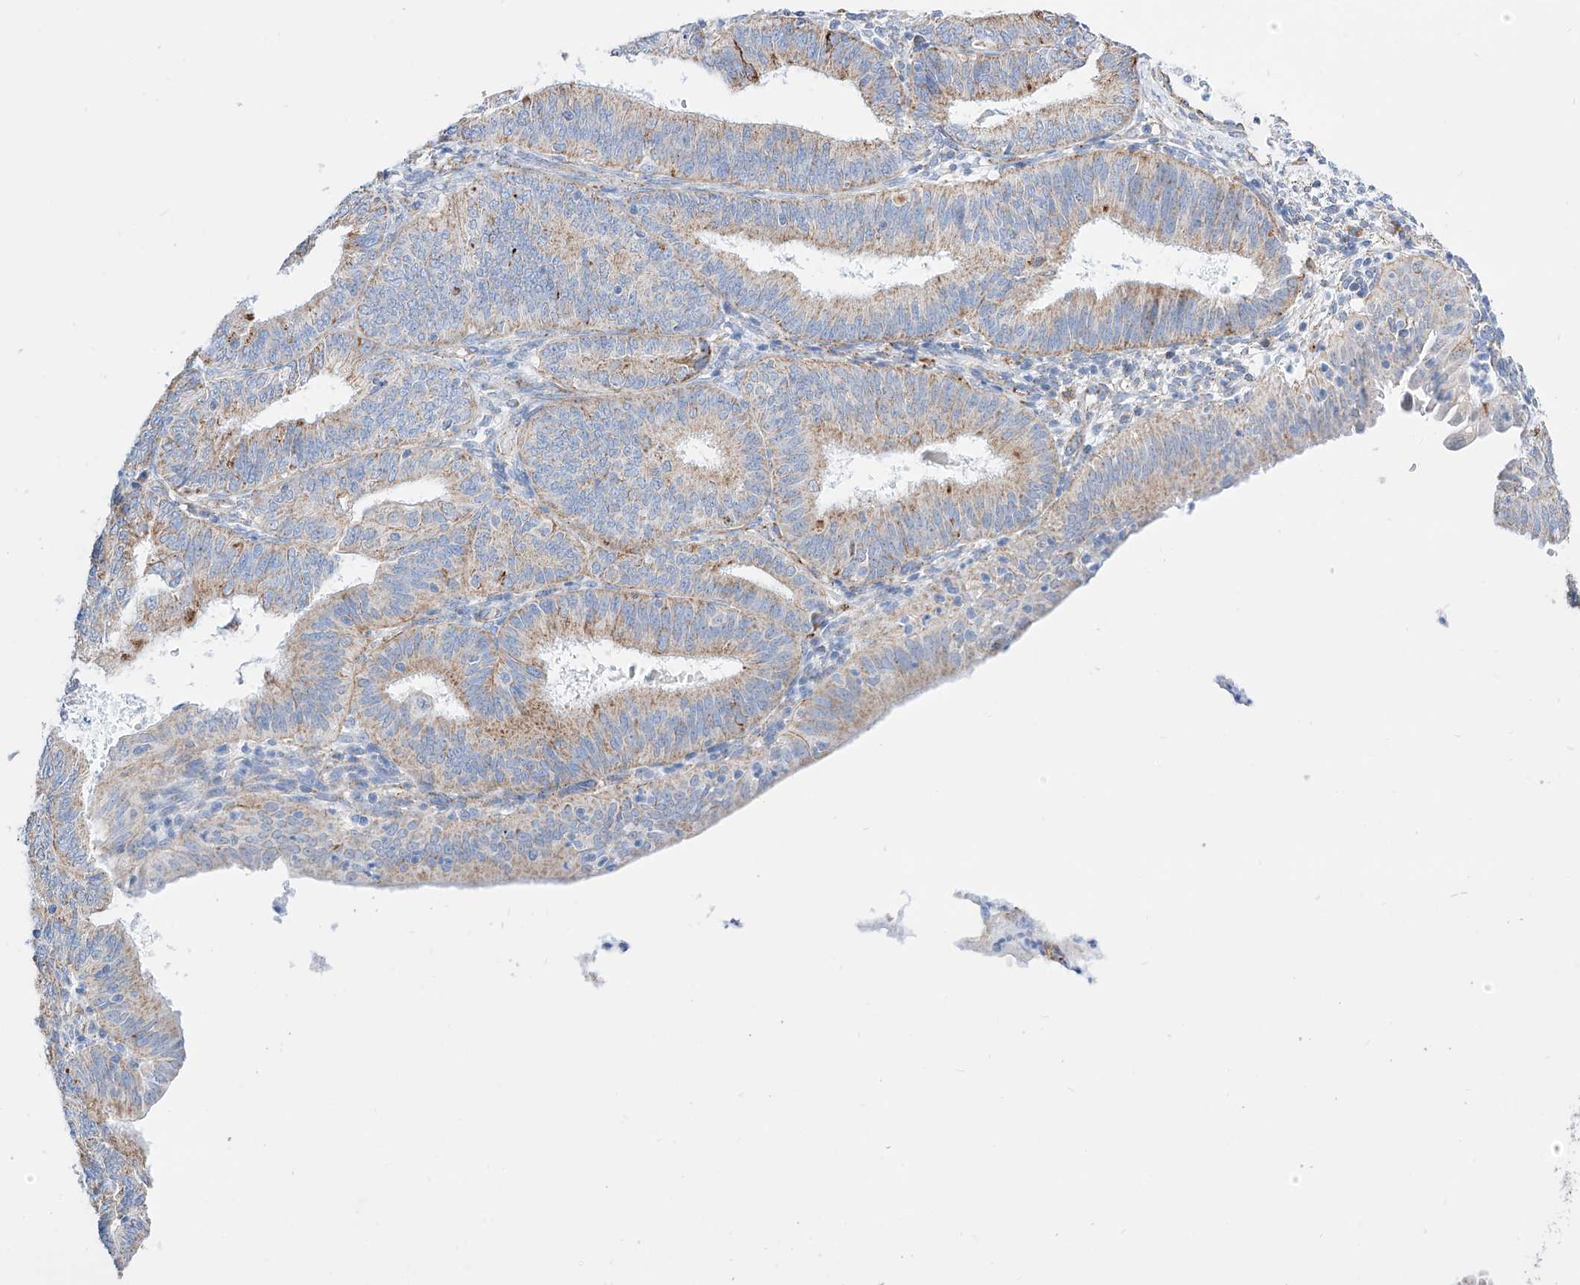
{"staining": {"intensity": "weak", "quantity": "25%-75%", "location": "cytoplasmic/membranous"}, "tissue": "endometrial cancer", "cell_type": "Tumor cells", "image_type": "cancer", "snomed": [{"axis": "morphology", "description": "Adenocarcinoma, NOS"}, {"axis": "topography", "description": "Endometrium"}], "caption": "Brown immunohistochemical staining in human endometrial cancer (adenocarcinoma) demonstrates weak cytoplasmic/membranous expression in about 25%-75% of tumor cells.", "gene": "C6orf62", "patient": {"sex": "female", "age": 51}}